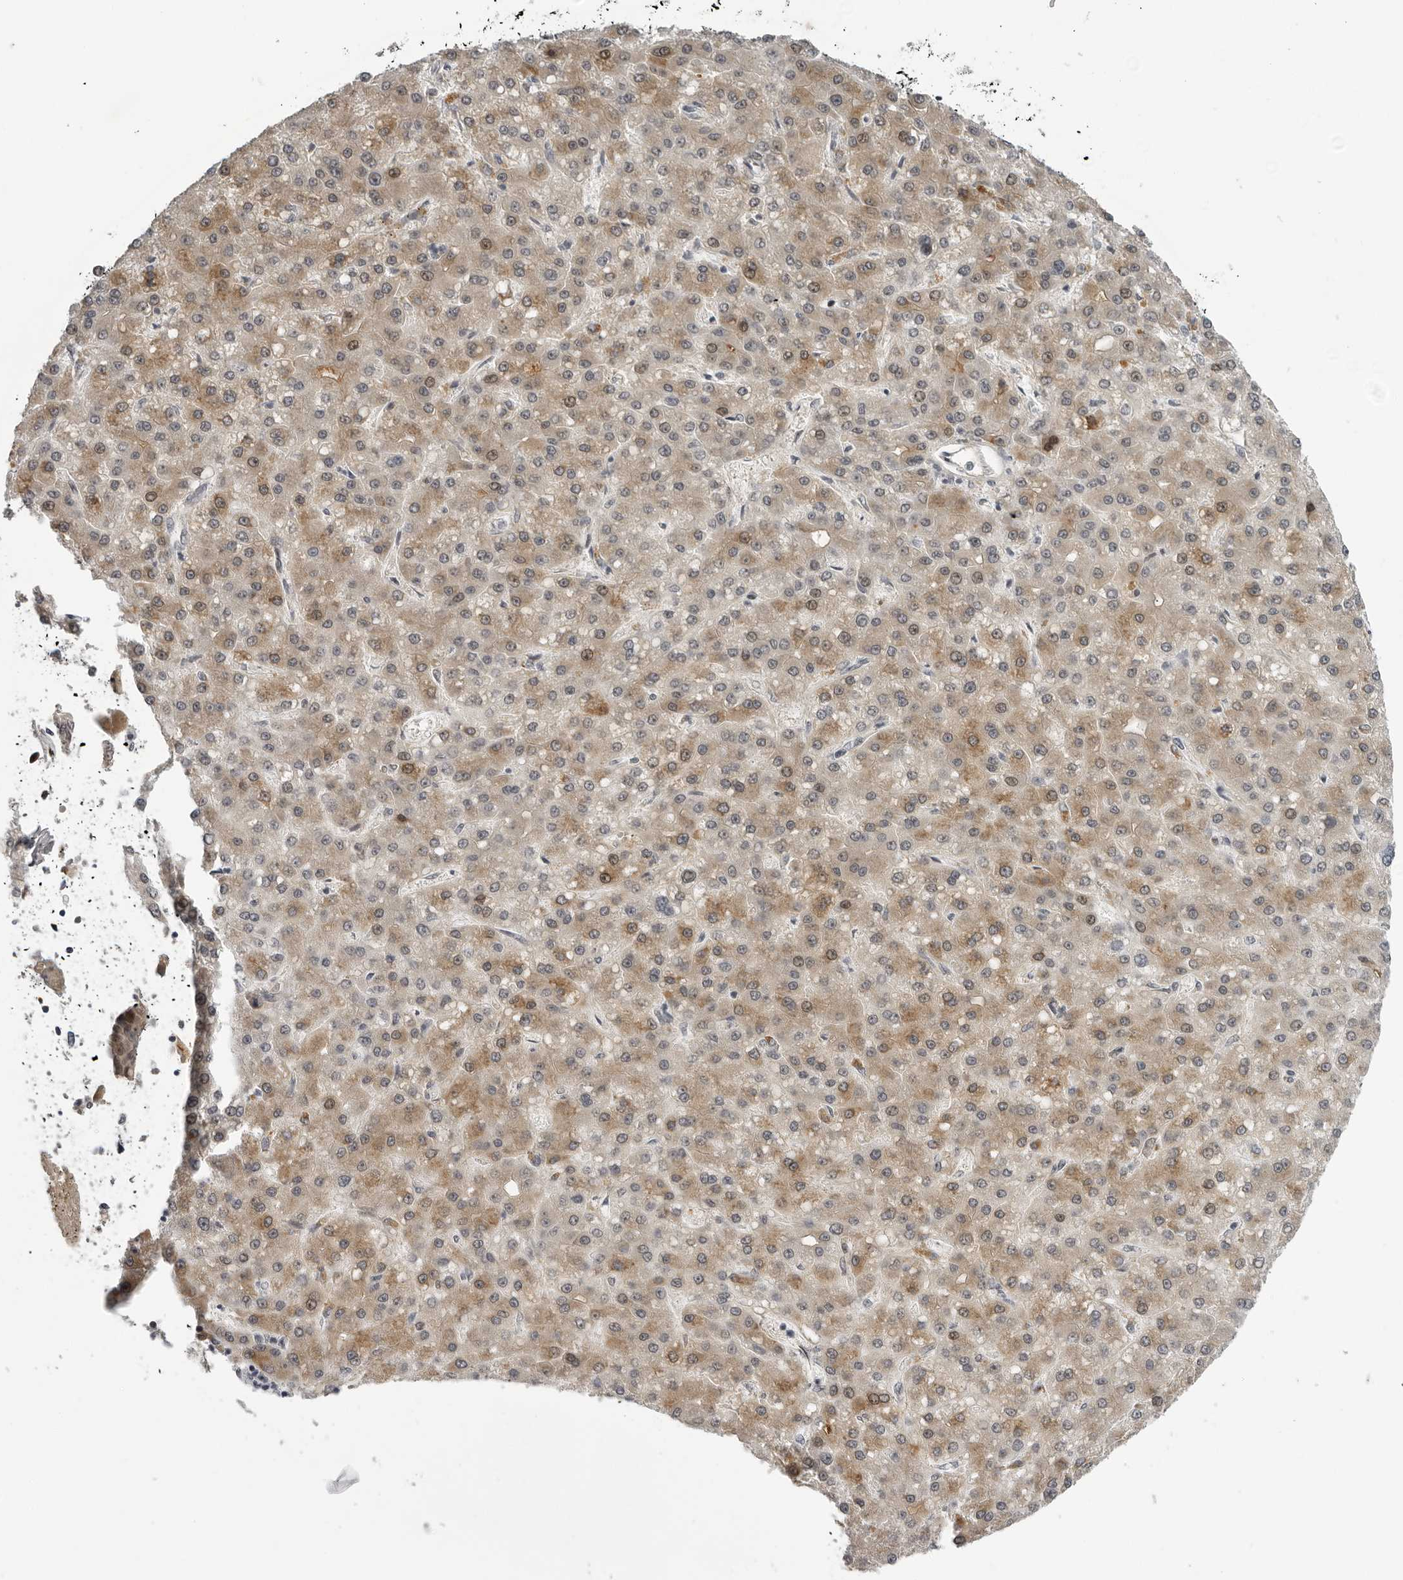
{"staining": {"intensity": "moderate", "quantity": ">75%", "location": "cytoplasmic/membranous,nuclear"}, "tissue": "liver cancer", "cell_type": "Tumor cells", "image_type": "cancer", "snomed": [{"axis": "morphology", "description": "Carcinoma, Hepatocellular, NOS"}, {"axis": "topography", "description": "Liver"}], "caption": "Immunohistochemistry (IHC) image of liver hepatocellular carcinoma stained for a protein (brown), which shows medium levels of moderate cytoplasmic/membranous and nuclear expression in about >75% of tumor cells.", "gene": "ALPK2", "patient": {"sex": "male", "age": 67}}